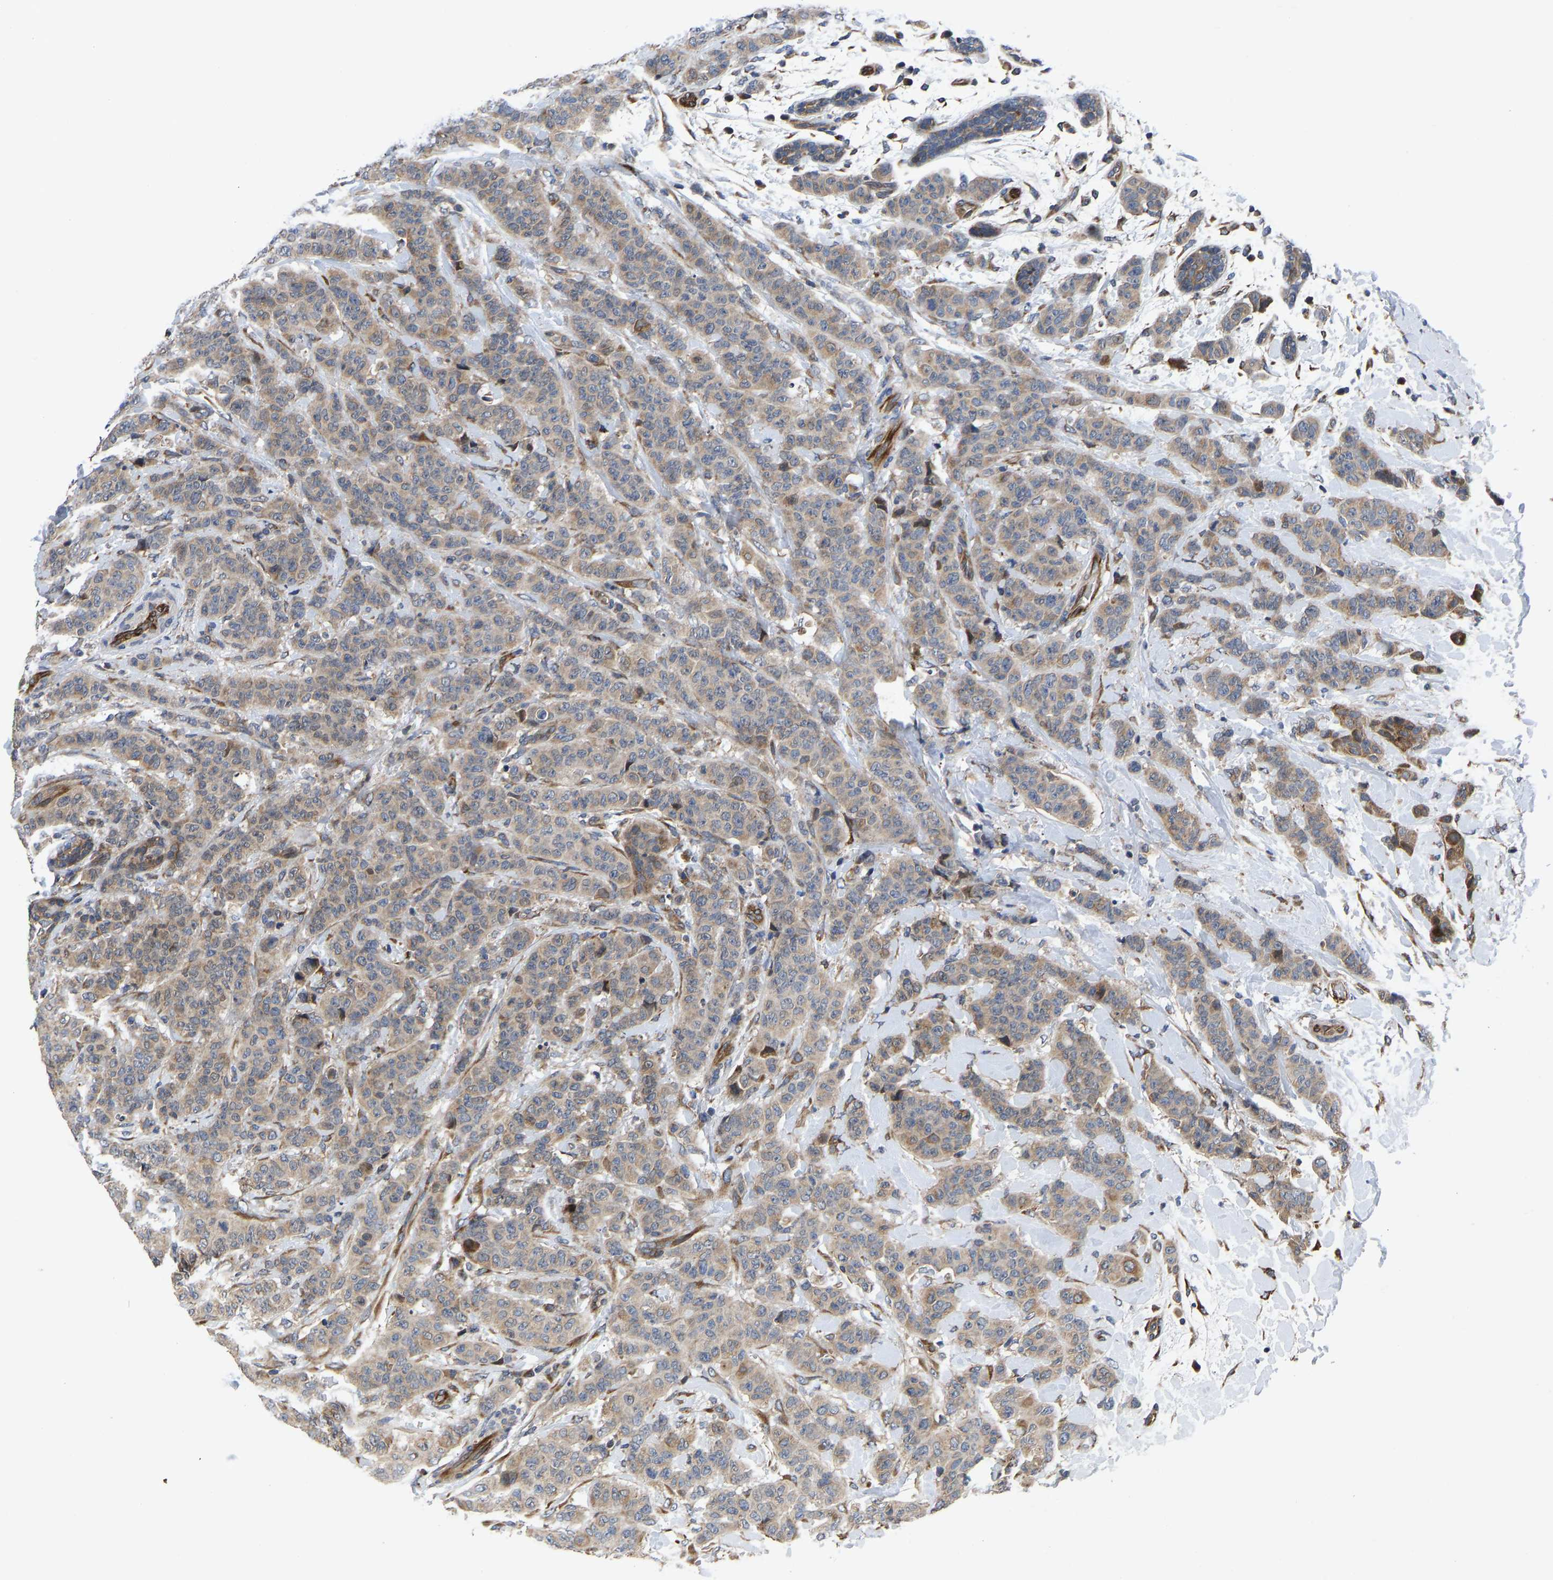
{"staining": {"intensity": "weak", "quantity": ">75%", "location": "cytoplasmic/membranous"}, "tissue": "breast cancer", "cell_type": "Tumor cells", "image_type": "cancer", "snomed": [{"axis": "morphology", "description": "Normal tissue, NOS"}, {"axis": "morphology", "description": "Duct carcinoma"}, {"axis": "topography", "description": "Breast"}], "caption": "A micrograph of human breast invasive ductal carcinoma stained for a protein reveals weak cytoplasmic/membranous brown staining in tumor cells.", "gene": "FRRS1", "patient": {"sex": "female", "age": 40}}